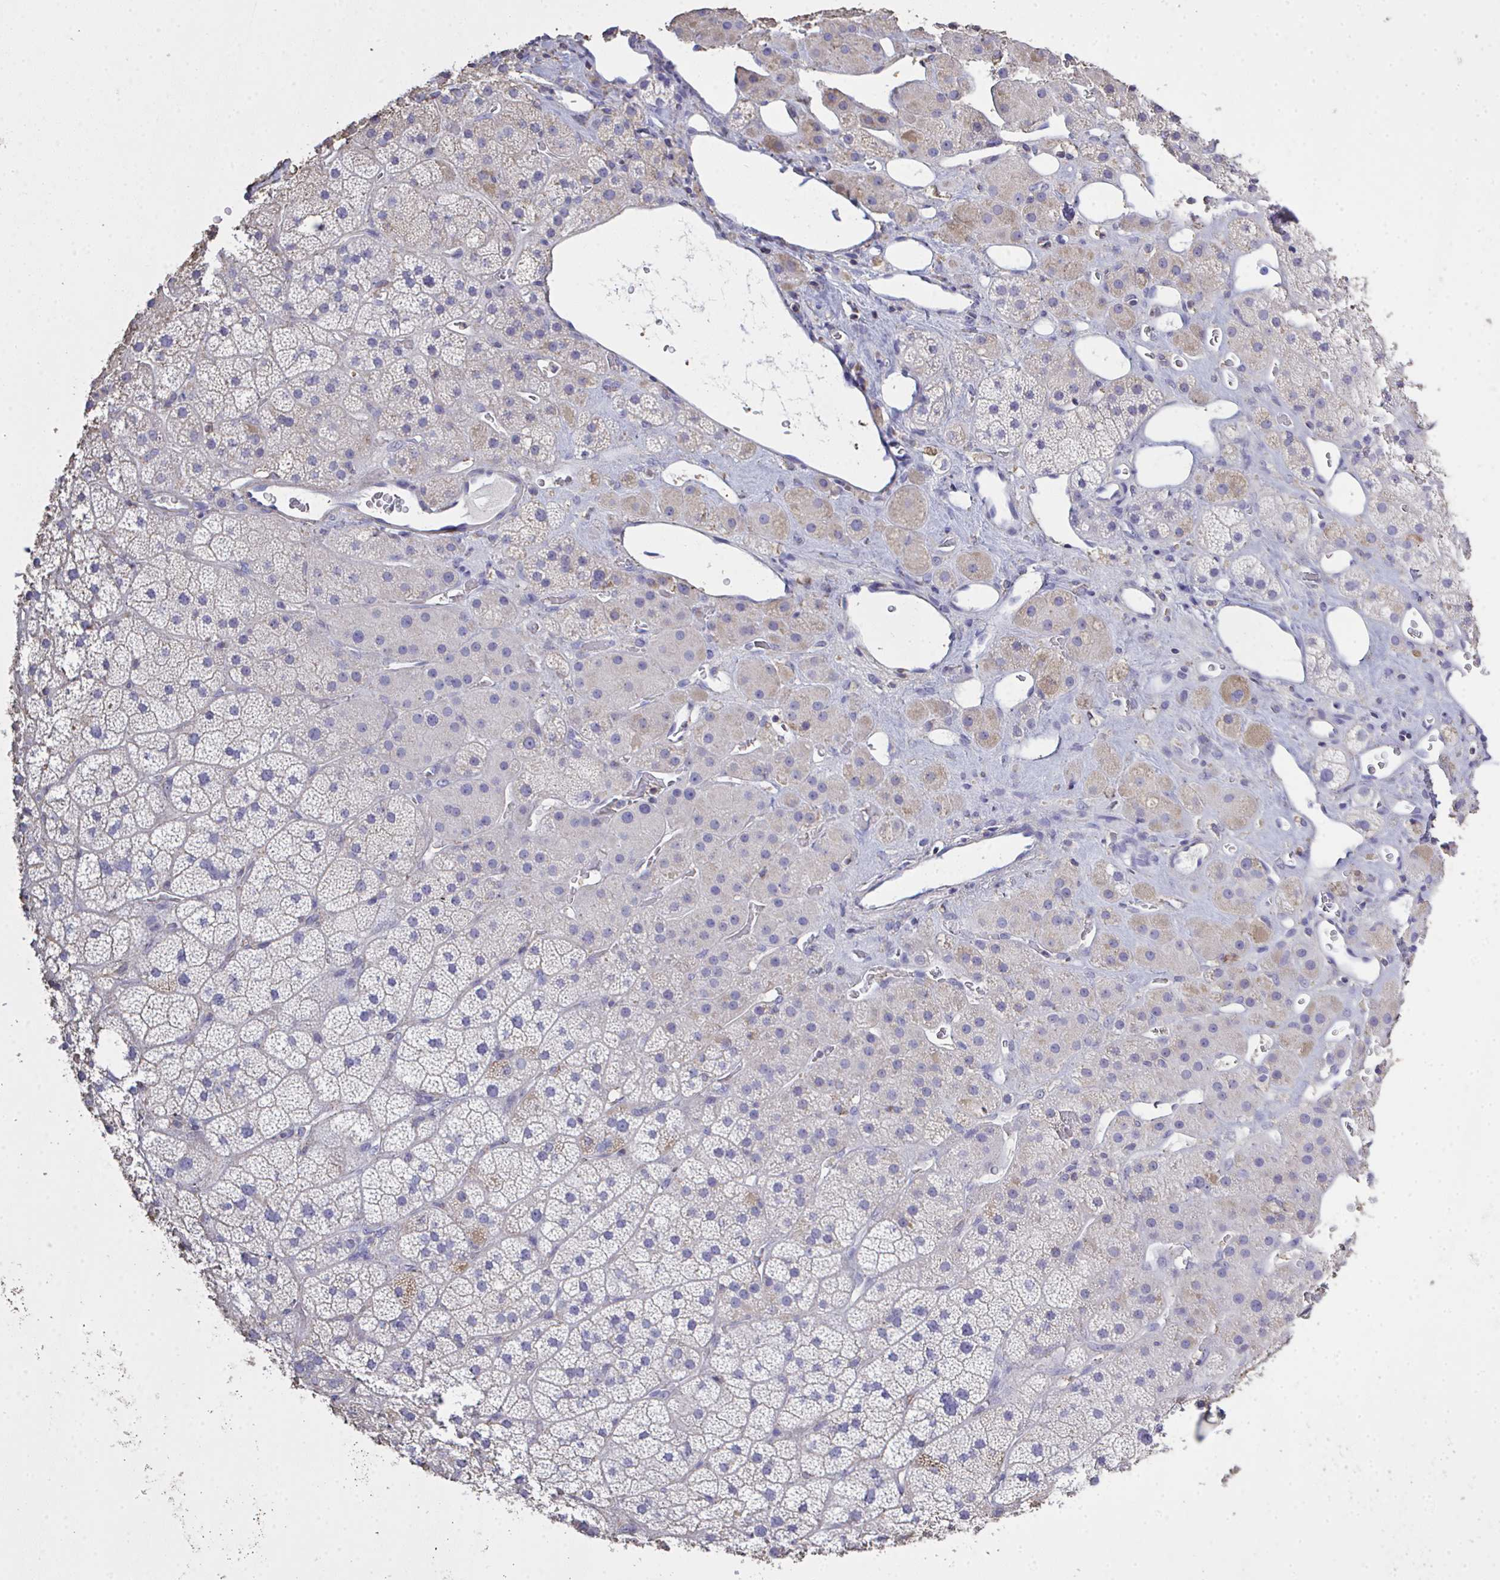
{"staining": {"intensity": "moderate", "quantity": "<25%", "location": "cytoplasmic/membranous"}, "tissue": "adrenal gland", "cell_type": "Glandular cells", "image_type": "normal", "snomed": [{"axis": "morphology", "description": "Normal tissue, NOS"}, {"axis": "topography", "description": "Adrenal gland"}], "caption": "A high-resolution image shows IHC staining of unremarkable adrenal gland, which displays moderate cytoplasmic/membranous expression in approximately <25% of glandular cells.", "gene": "IL23R", "patient": {"sex": "male", "age": 57}}